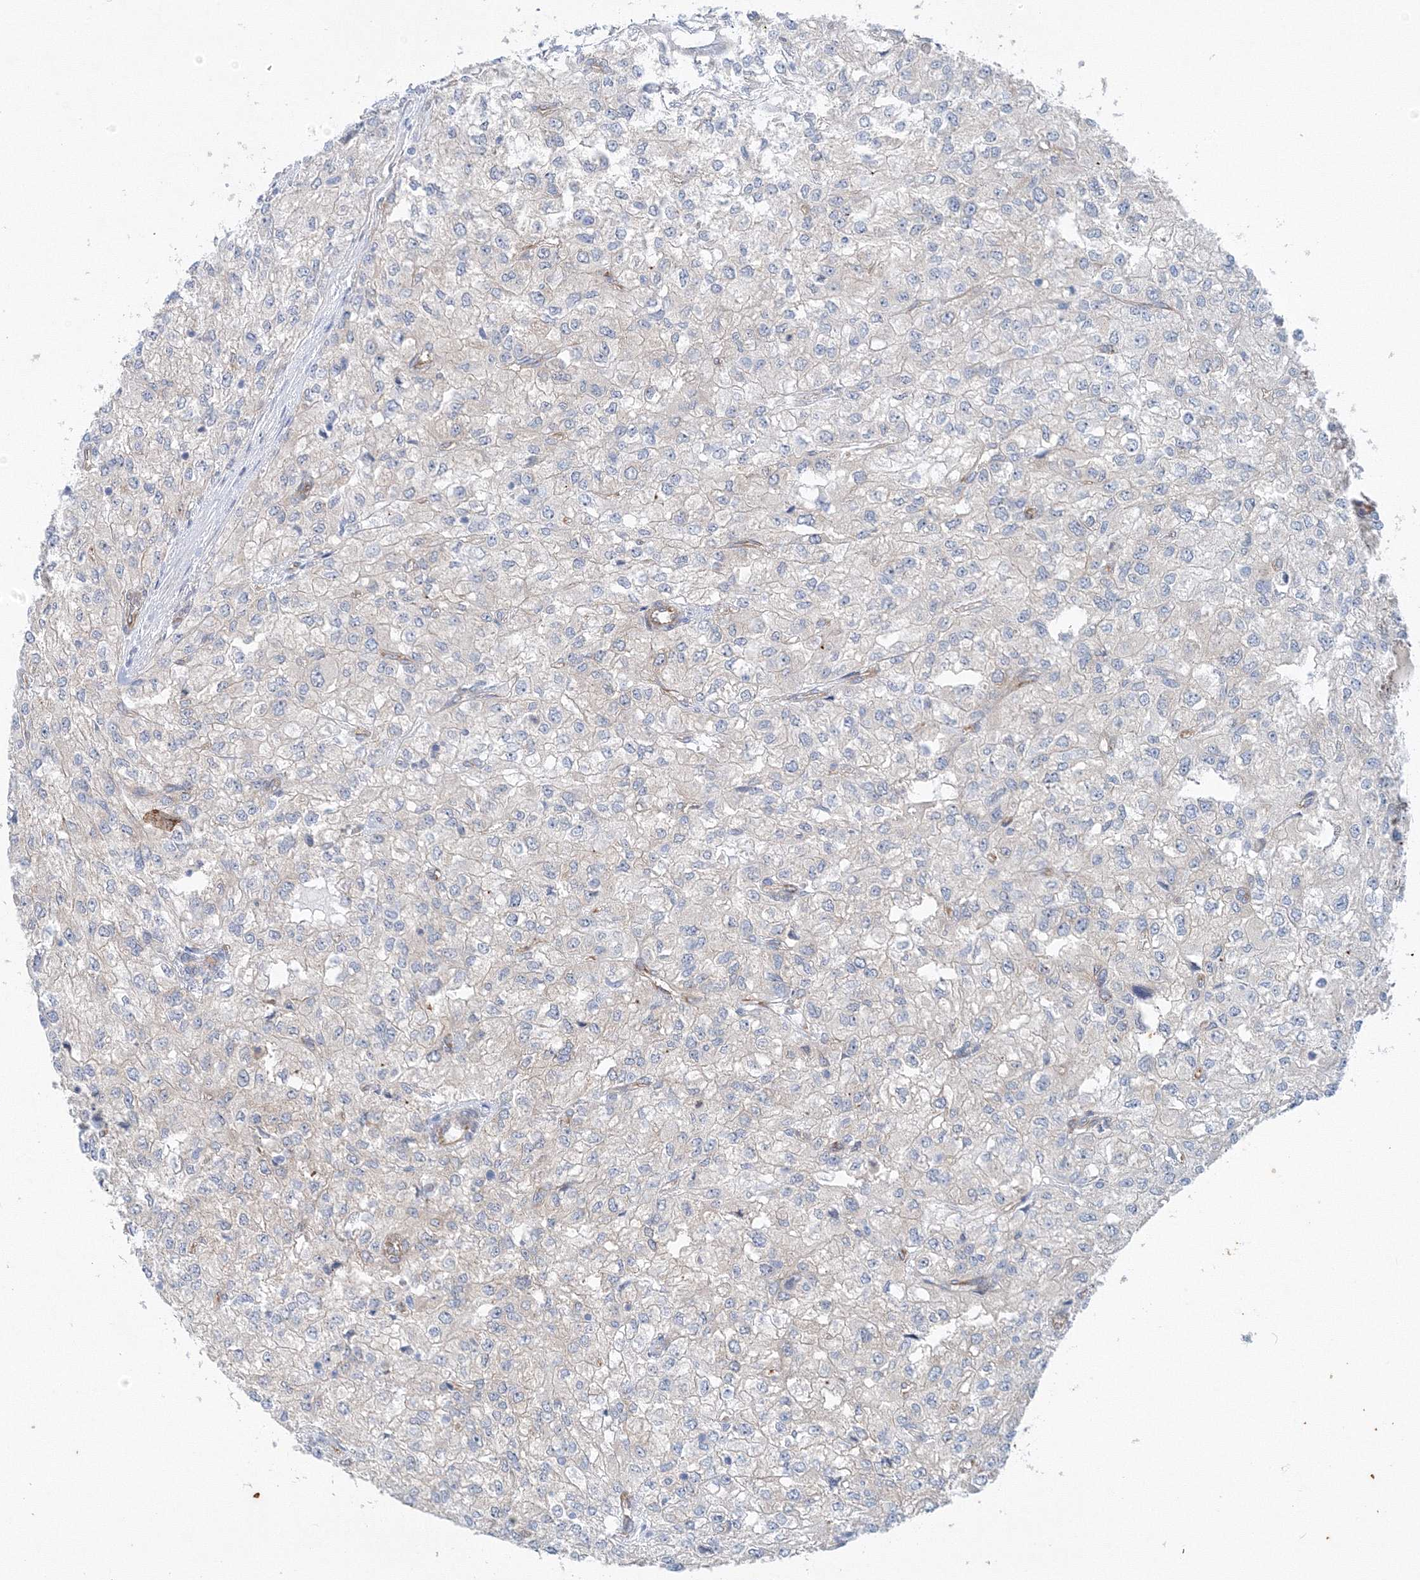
{"staining": {"intensity": "negative", "quantity": "none", "location": "none"}, "tissue": "renal cancer", "cell_type": "Tumor cells", "image_type": "cancer", "snomed": [{"axis": "morphology", "description": "Adenocarcinoma, NOS"}, {"axis": "topography", "description": "Kidney"}], "caption": "Tumor cells are negative for brown protein staining in renal cancer (adenocarcinoma).", "gene": "TANC1", "patient": {"sex": "female", "age": 54}}